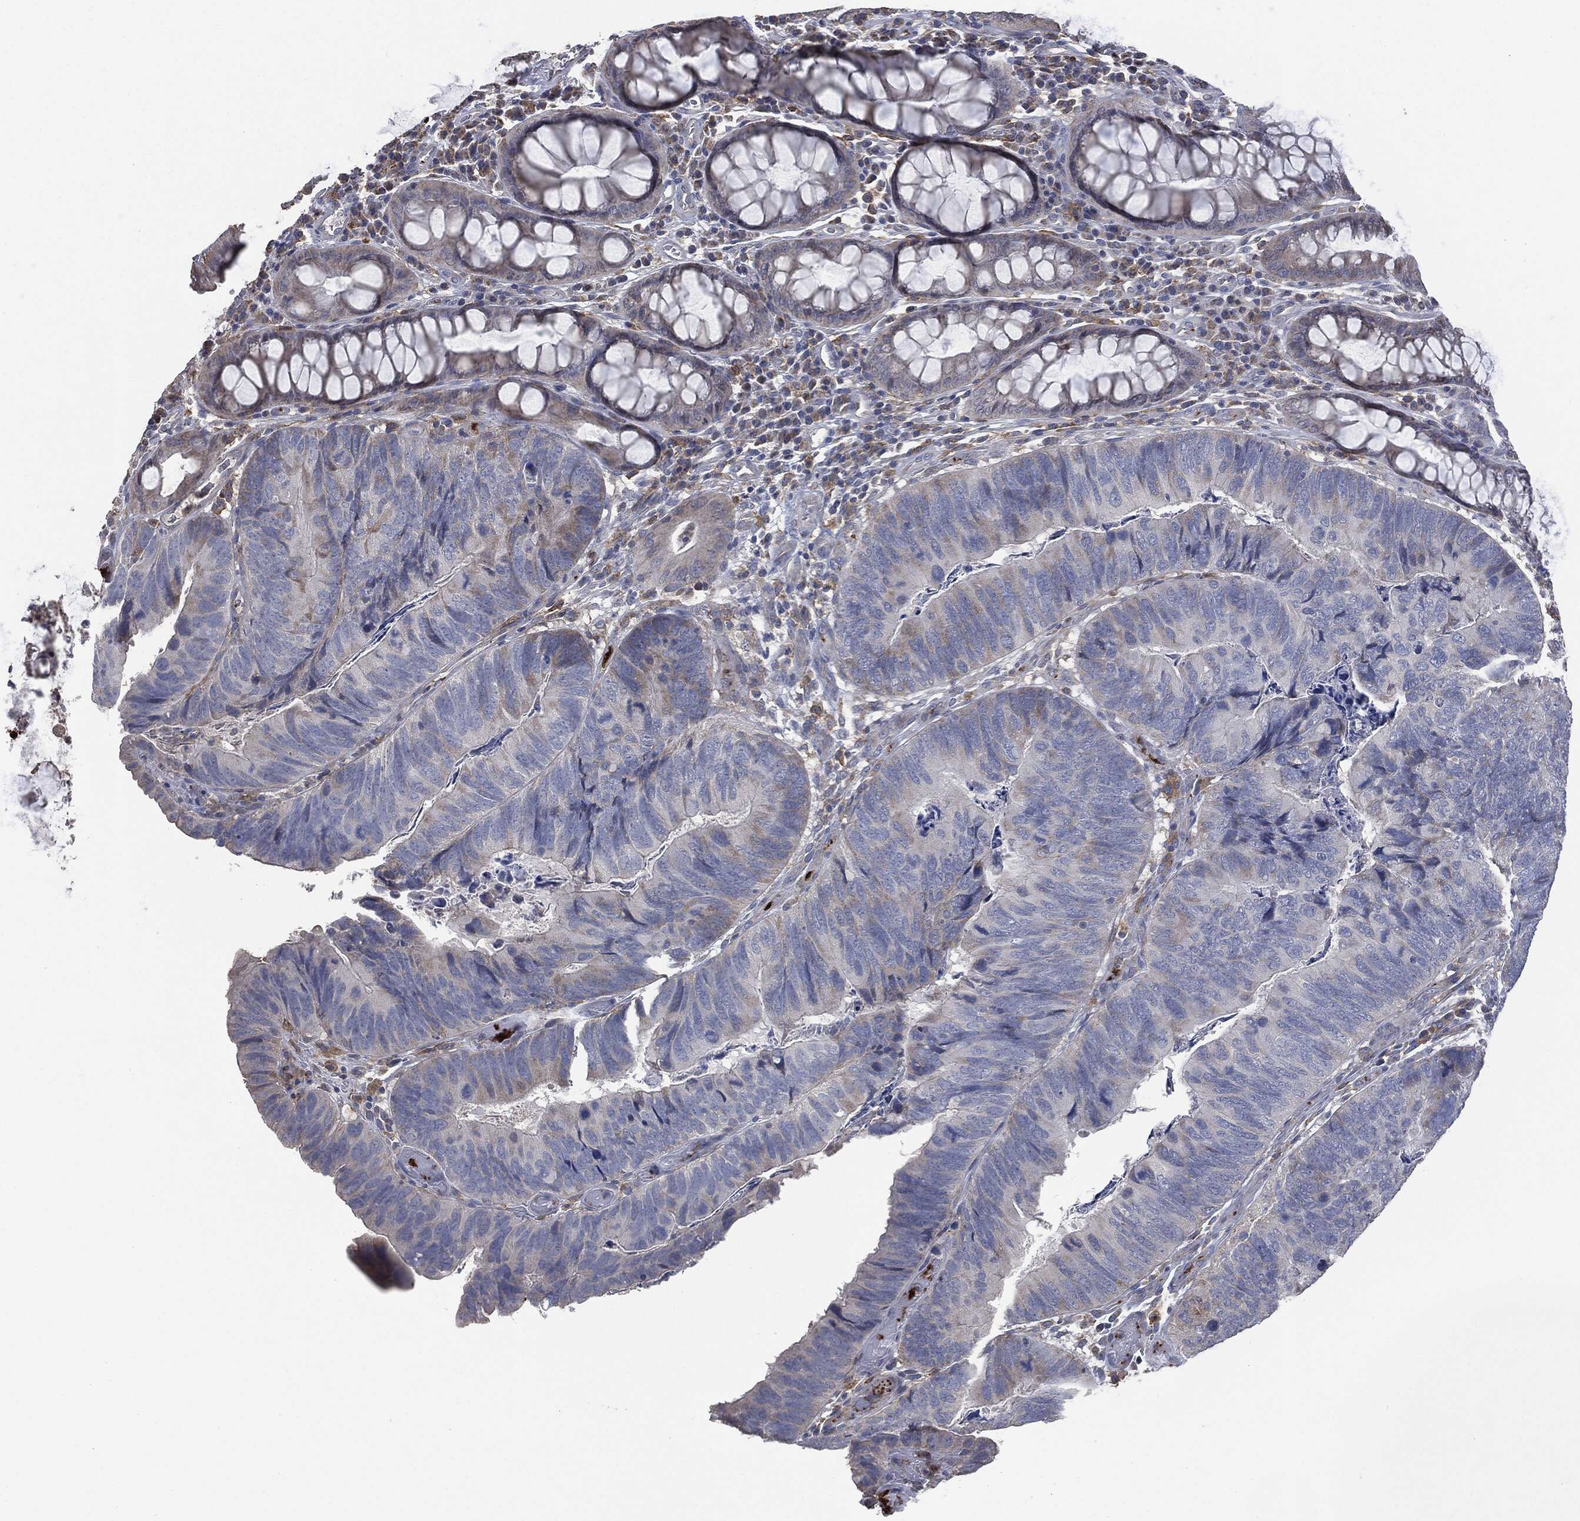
{"staining": {"intensity": "weak", "quantity": "<25%", "location": "cytoplasmic/membranous"}, "tissue": "colorectal cancer", "cell_type": "Tumor cells", "image_type": "cancer", "snomed": [{"axis": "morphology", "description": "Adenocarcinoma, NOS"}, {"axis": "topography", "description": "Colon"}], "caption": "Immunohistochemistry (IHC) histopathology image of colorectal cancer (adenocarcinoma) stained for a protein (brown), which reveals no expression in tumor cells.", "gene": "CD33", "patient": {"sex": "female", "age": 67}}